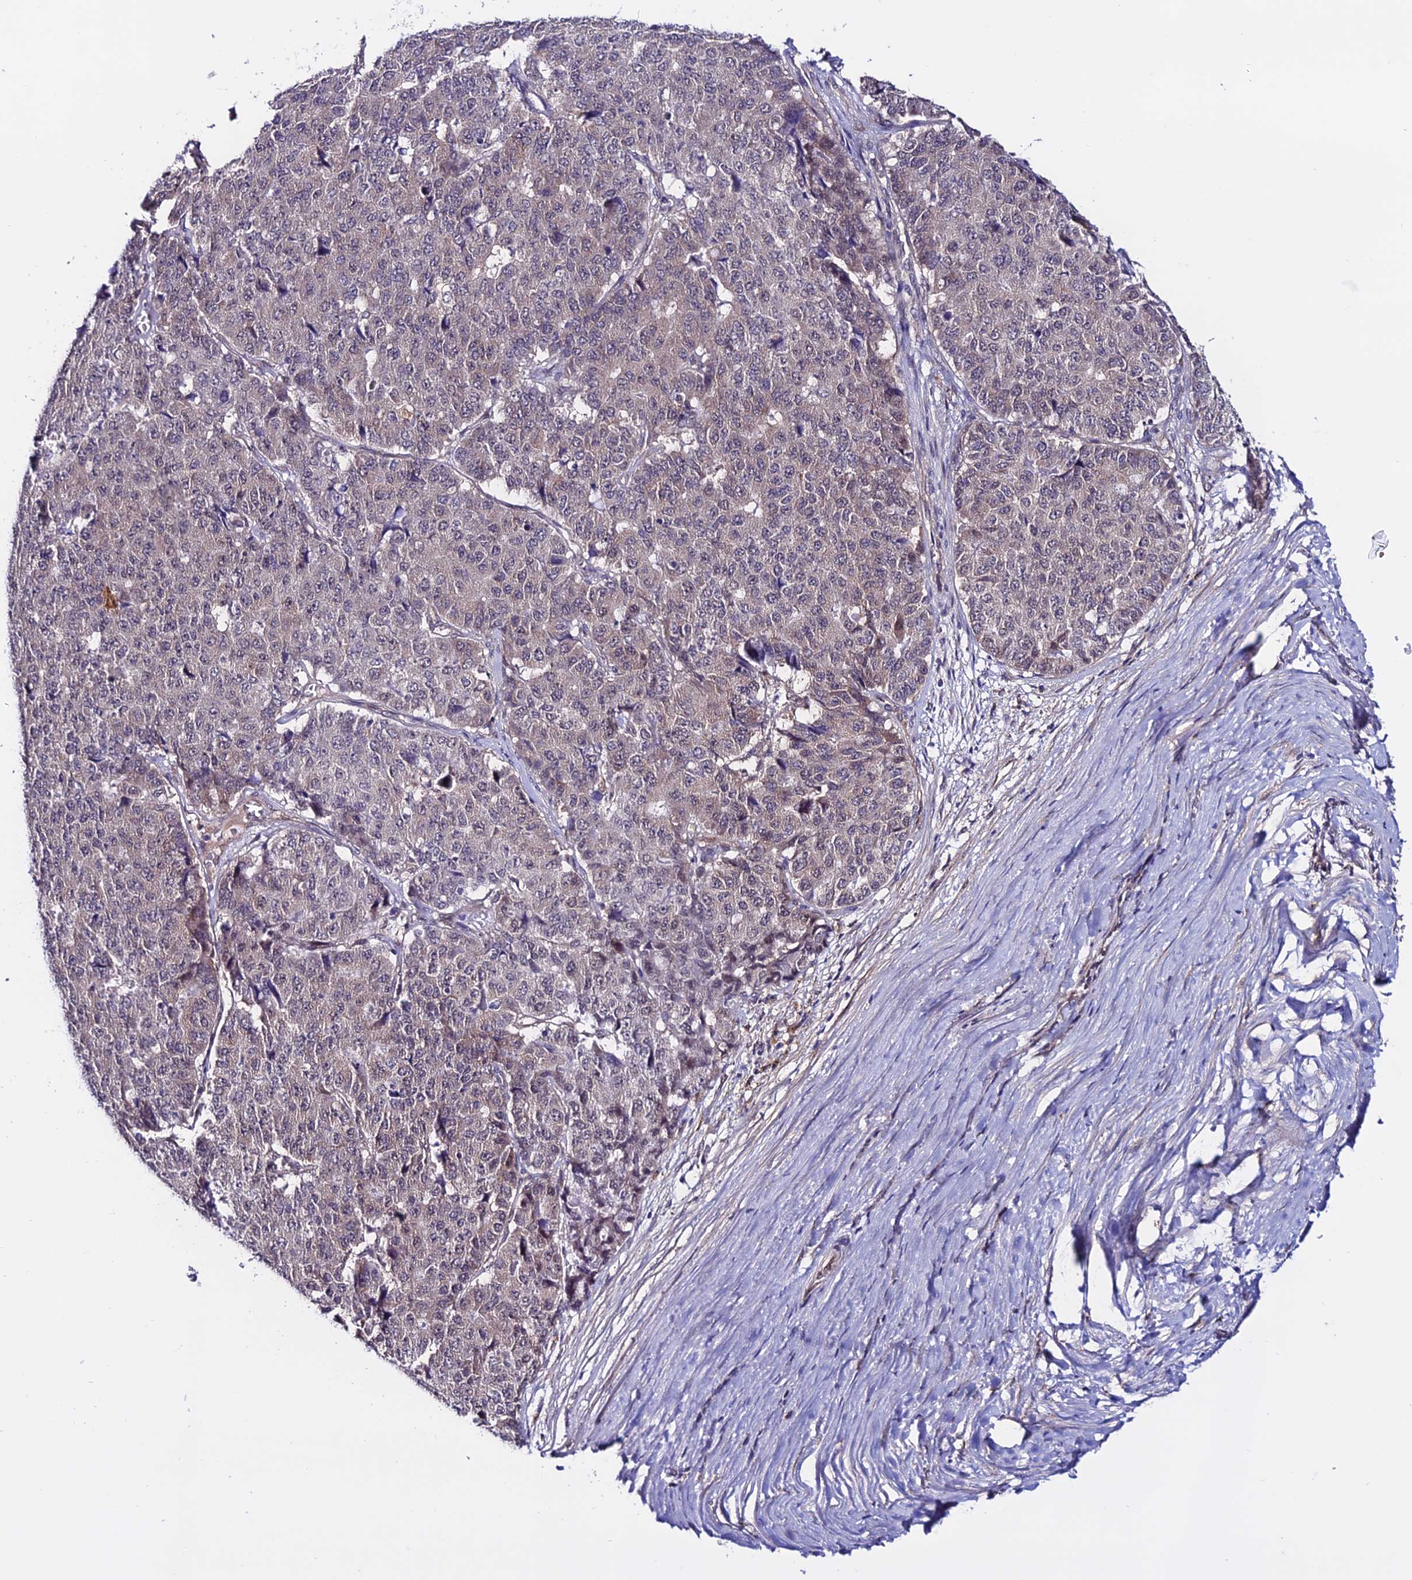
{"staining": {"intensity": "weak", "quantity": "25%-75%", "location": "cytoplasmic/membranous"}, "tissue": "pancreatic cancer", "cell_type": "Tumor cells", "image_type": "cancer", "snomed": [{"axis": "morphology", "description": "Adenocarcinoma, NOS"}, {"axis": "topography", "description": "Pancreas"}], "caption": "This is a photomicrograph of immunohistochemistry staining of pancreatic adenocarcinoma, which shows weak staining in the cytoplasmic/membranous of tumor cells.", "gene": "FZD8", "patient": {"sex": "male", "age": 50}}